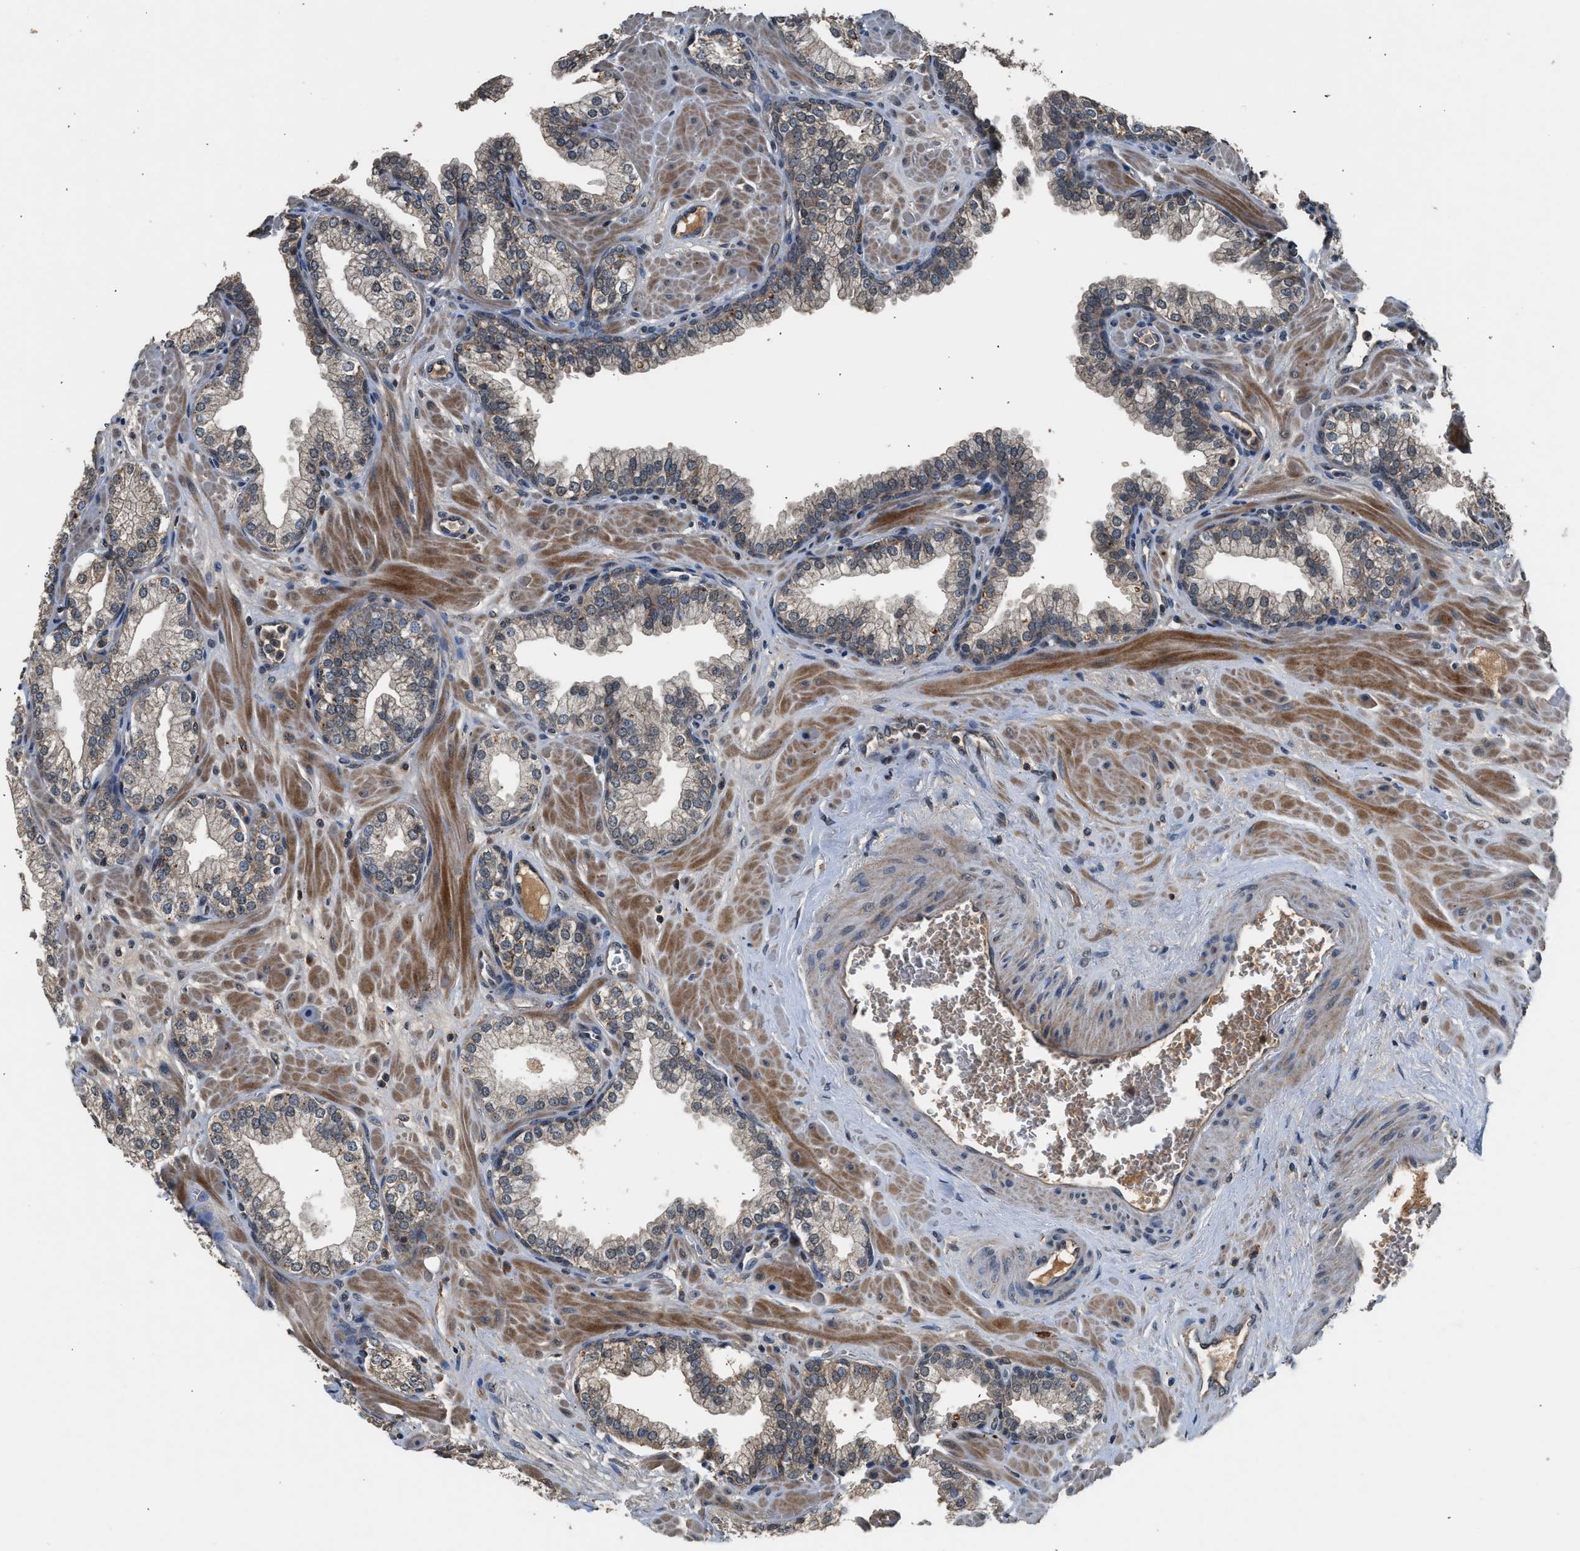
{"staining": {"intensity": "moderate", "quantity": "25%-75%", "location": "cytoplasmic/membranous"}, "tissue": "prostate", "cell_type": "Glandular cells", "image_type": "normal", "snomed": [{"axis": "morphology", "description": "Normal tissue, NOS"}, {"axis": "morphology", "description": "Urothelial carcinoma, Low grade"}, {"axis": "topography", "description": "Urinary bladder"}, {"axis": "topography", "description": "Prostate"}], "caption": "Immunohistochemistry of unremarkable human prostate shows medium levels of moderate cytoplasmic/membranous staining in about 25%-75% of glandular cells.", "gene": "SLC15A4", "patient": {"sex": "male", "age": 60}}